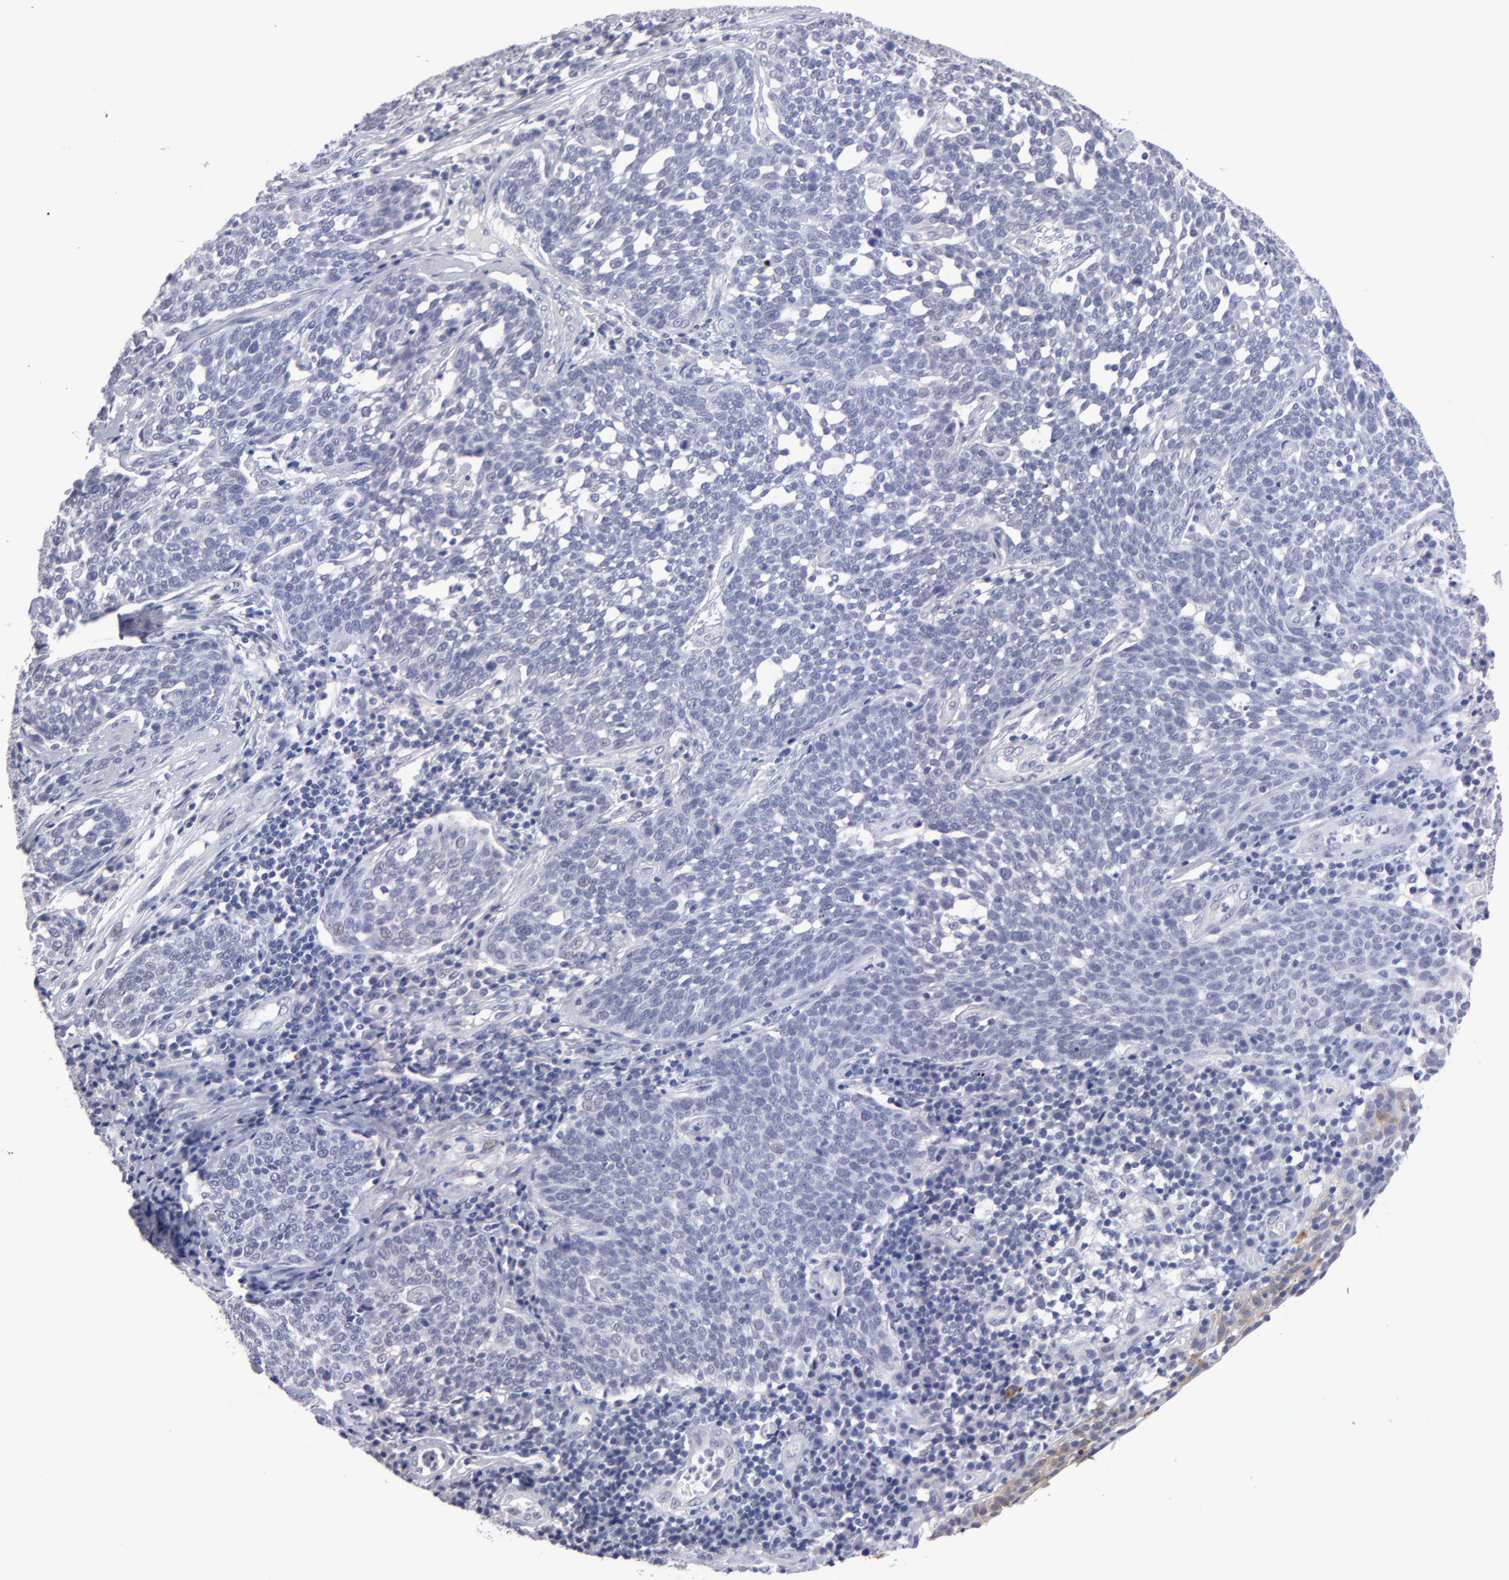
{"staining": {"intensity": "moderate", "quantity": "<25%", "location": "cytoplasmic/membranous"}, "tissue": "cervical cancer", "cell_type": "Tumor cells", "image_type": "cancer", "snomed": [{"axis": "morphology", "description": "Squamous cell carcinoma, NOS"}, {"axis": "topography", "description": "Cervix"}], "caption": "The photomicrograph shows immunohistochemical staining of squamous cell carcinoma (cervical). There is moderate cytoplasmic/membranous staining is present in approximately <25% of tumor cells. (Stains: DAB in brown, nuclei in blue, Microscopy: brightfield microscopy at high magnification).", "gene": "TEX11", "patient": {"sex": "female", "age": 34}}